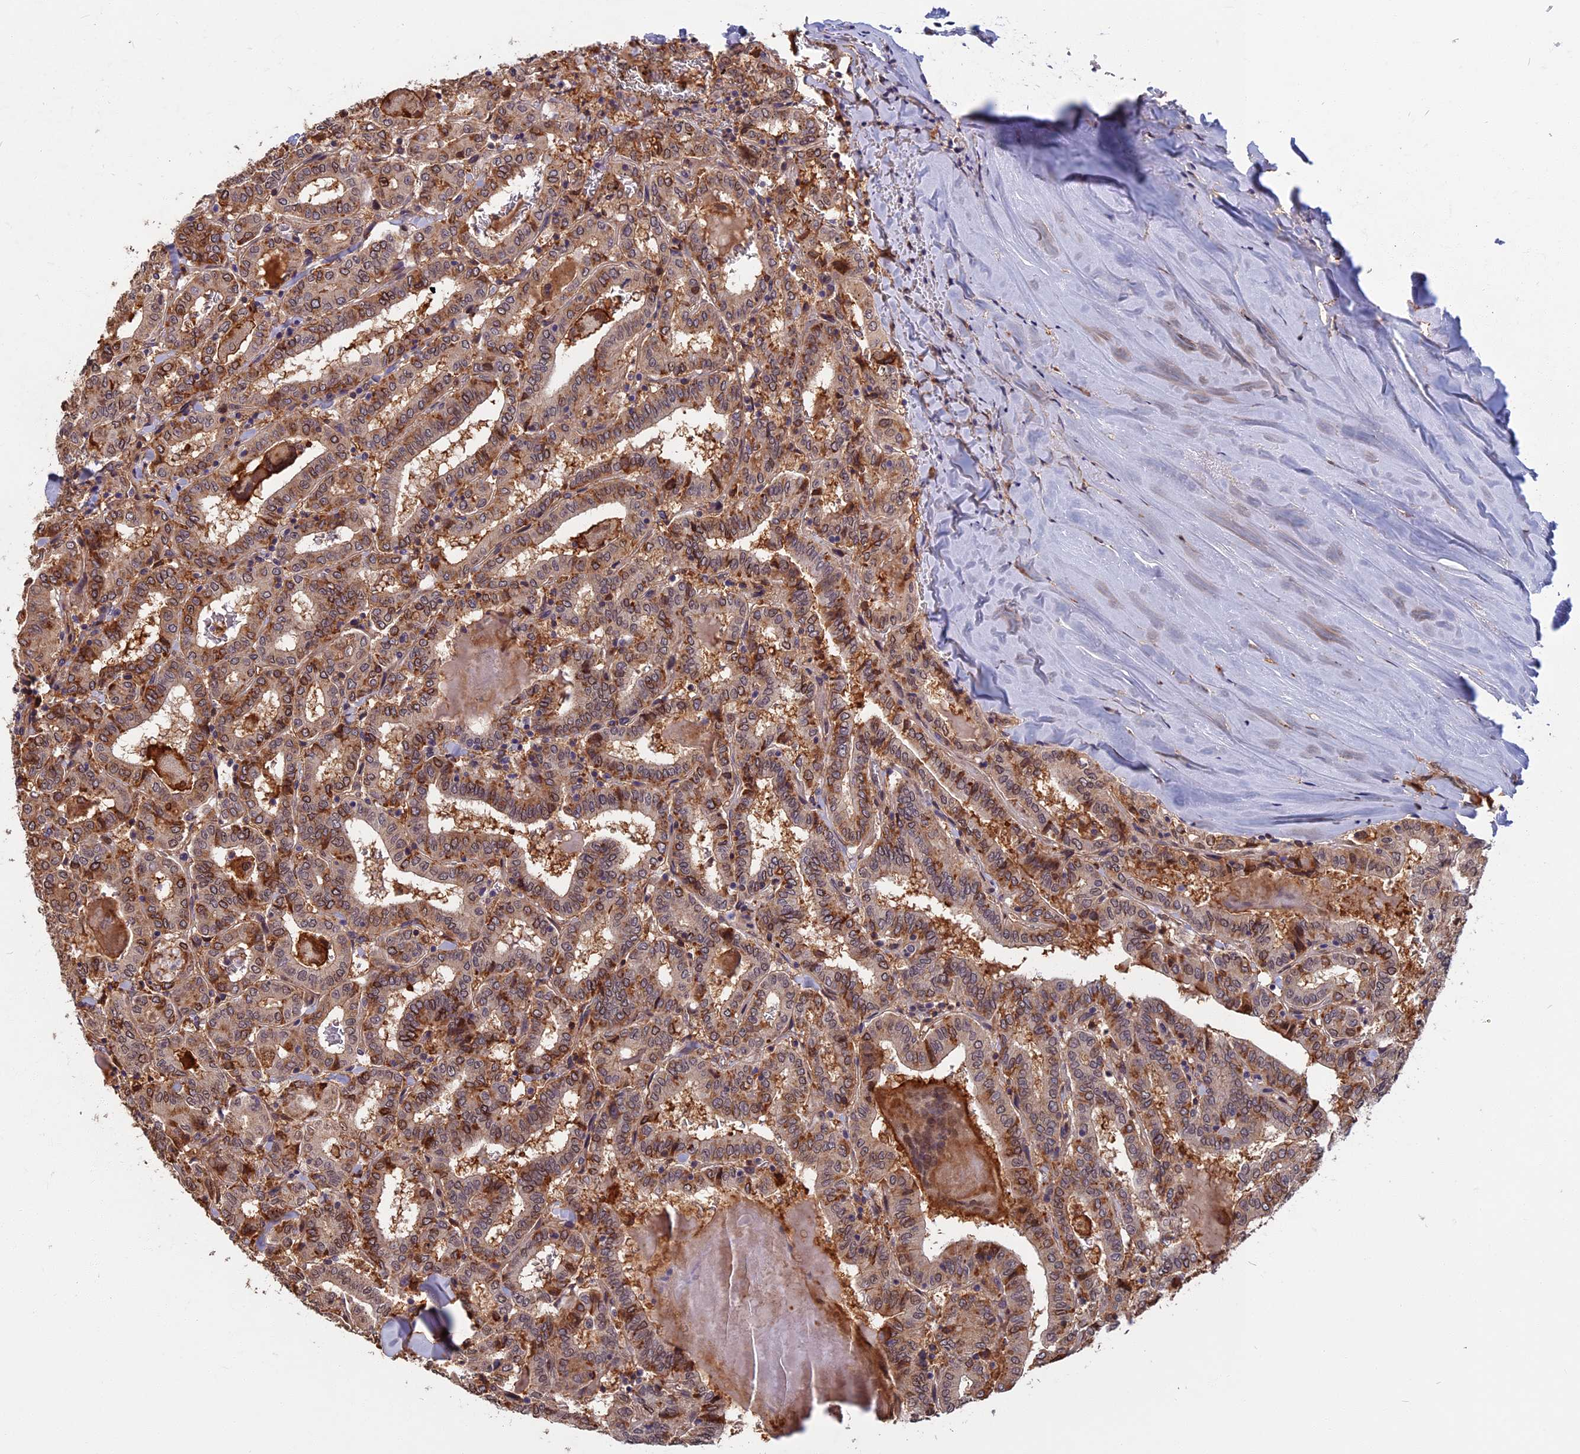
{"staining": {"intensity": "moderate", "quantity": ">75%", "location": "cytoplasmic/membranous,nuclear"}, "tissue": "thyroid cancer", "cell_type": "Tumor cells", "image_type": "cancer", "snomed": [{"axis": "morphology", "description": "Papillary adenocarcinoma, NOS"}, {"axis": "topography", "description": "Thyroid gland"}], "caption": "Immunohistochemistry photomicrograph of human thyroid cancer (papillary adenocarcinoma) stained for a protein (brown), which demonstrates medium levels of moderate cytoplasmic/membranous and nuclear staining in approximately >75% of tumor cells.", "gene": "SPG11", "patient": {"sex": "female", "age": 72}}